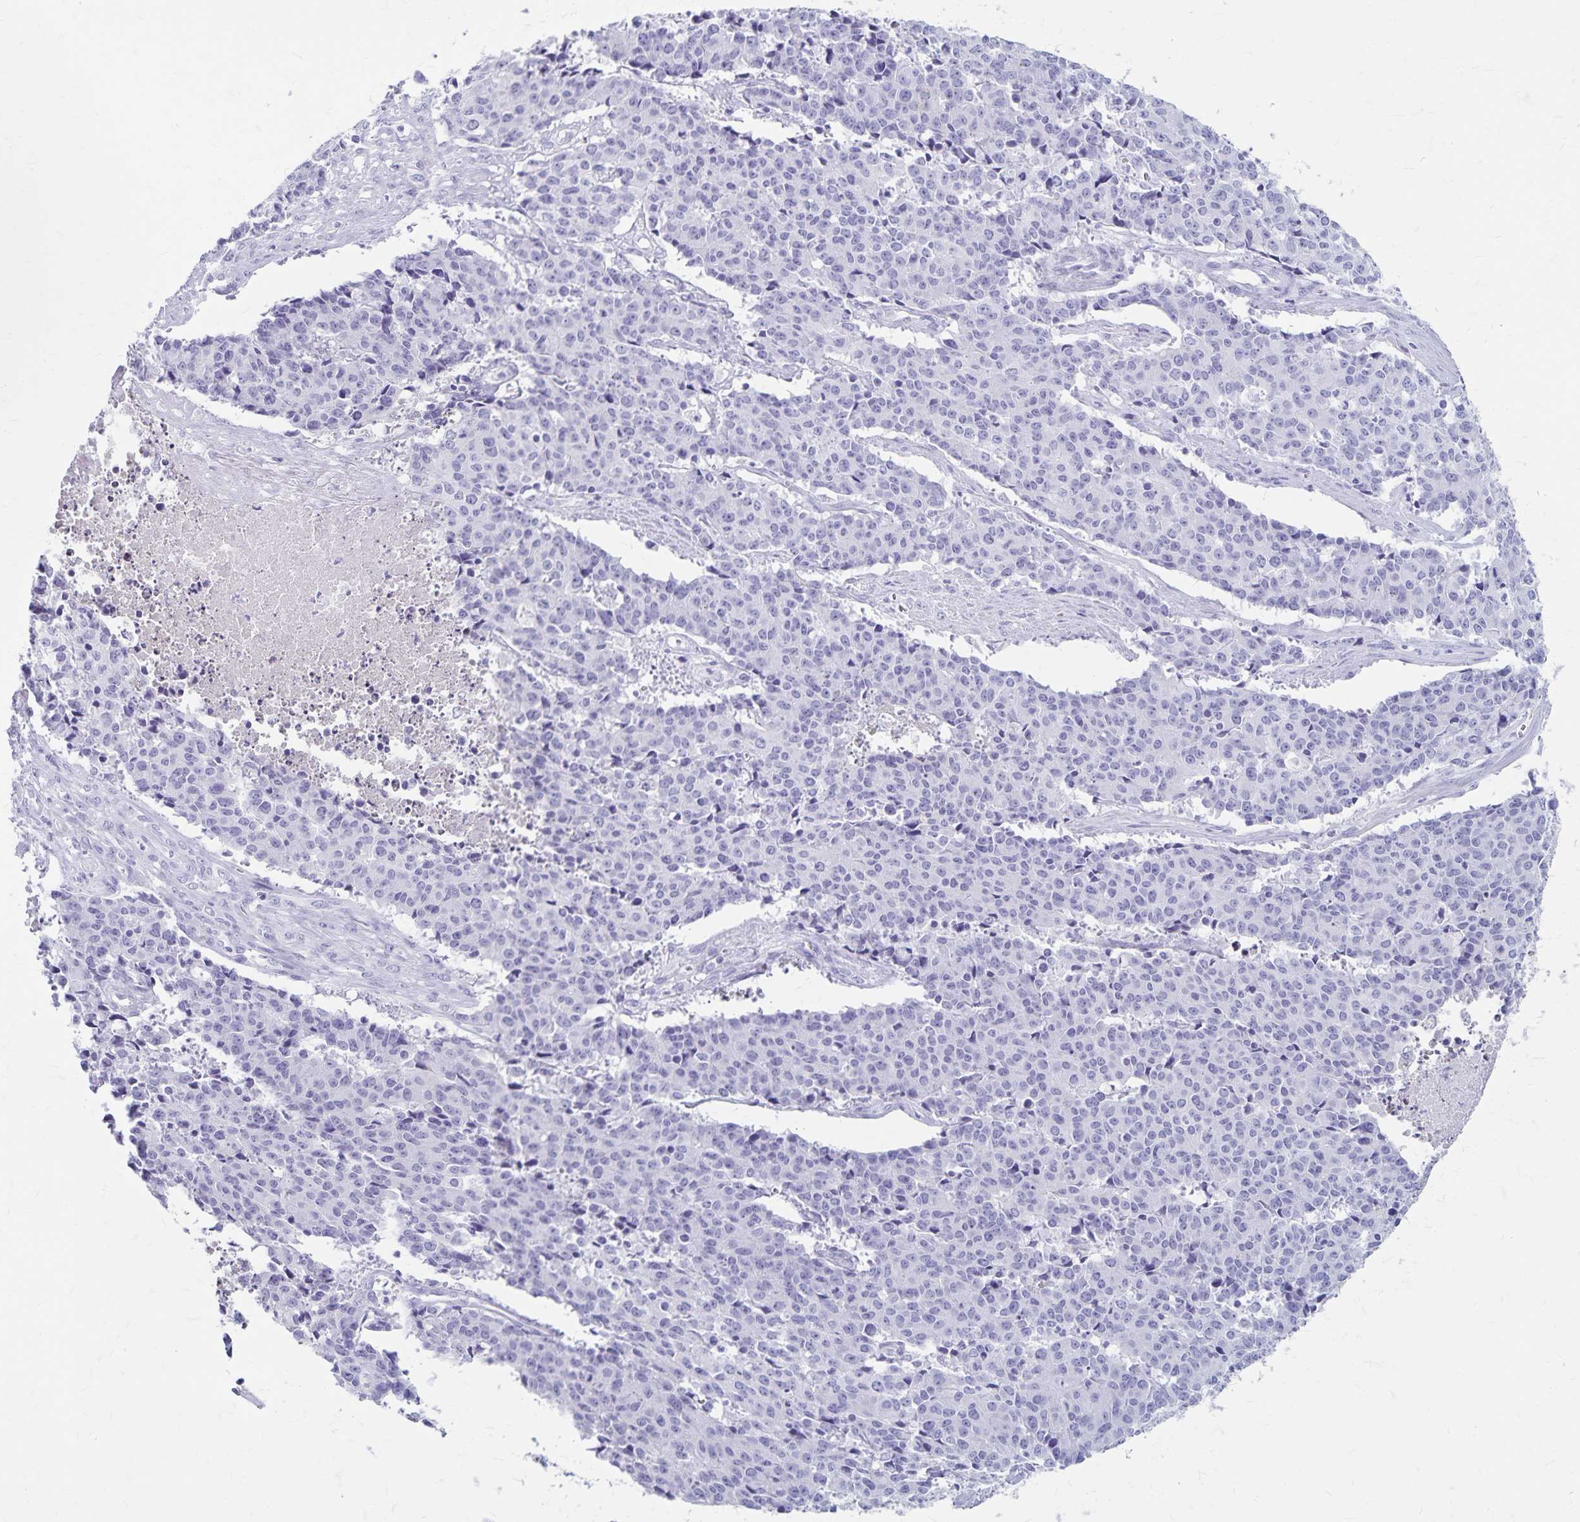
{"staining": {"intensity": "negative", "quantity": "none", "location": "none"}, "tissue": "cervical cancer", "cell_type": "Tumor cells", "image_type": "cancer", "snomed": [{"axis": "morphology", "description": "Squamous cell carcinoma, NOS"}, {"axis": "topography", "description": "Cervix"}], "caption": "An immunohistochemistry histopathology image of cervical cancer (squamous cell carcinoma) is shown. There is no staining in tumor cells of cervical cancer (squamous cell carcinoma). The staining was performed using DAB to visualize the protein expression in brown, while the nuclei were stained in blue with hematoxylin (Magnification: 20x).", "gene": "GPBAR1", "patient": {"sex": "female", "age": 28}}